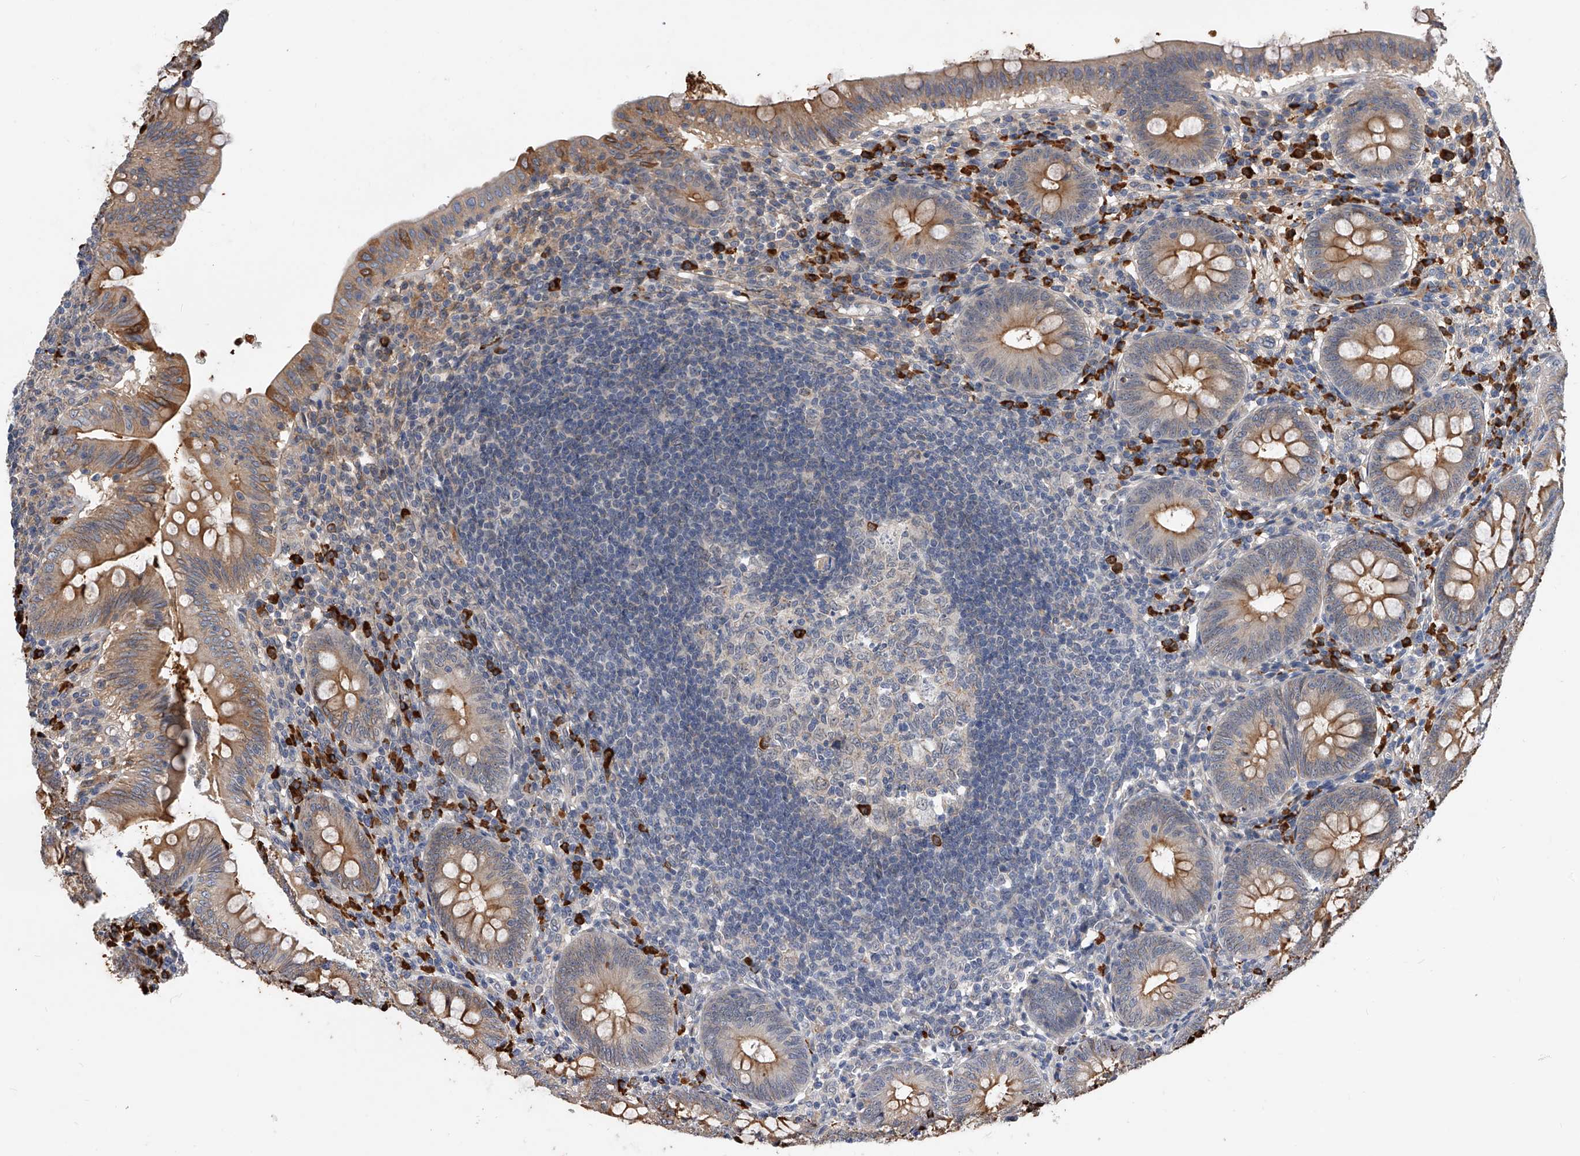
{"staining": {"intensity": "moderate", "quantity": ">75%", "location": "cytoplasmic/membranous"}, "tissue": "appendix", "cell_type": "Glandular cells", "image_type": "normal", "snomed": [{"axis": "morphology", "description": "Normal tissue, NOS"}, {"axis": "topography", "description": "Appendix"}], "caption": "Appendix stained for a protein displays moderate cytoplasmic/membranous positivity in glandular cells.", "gene": "ZNF25", "patient": {"sex": "male", "age": 14}}